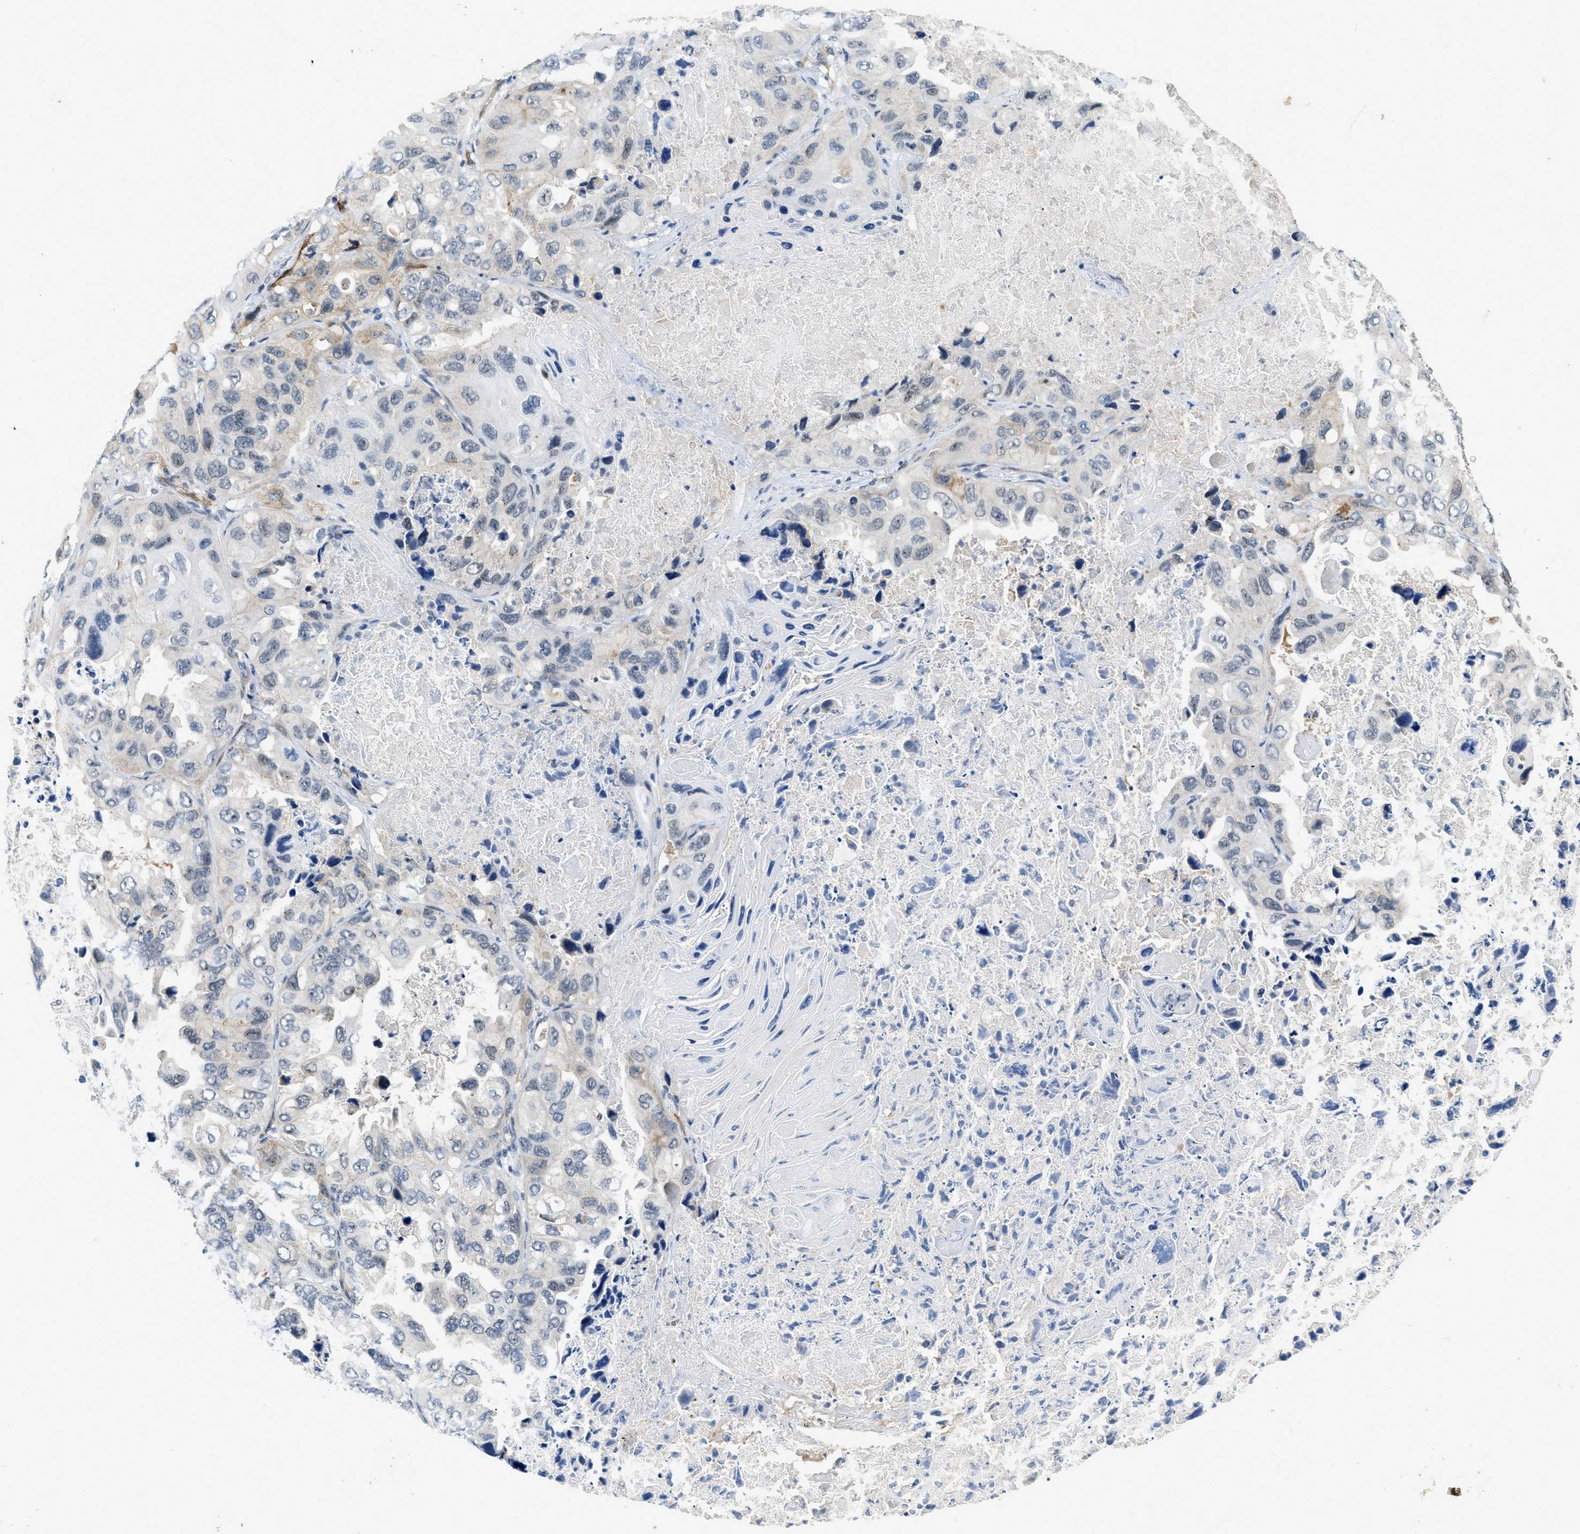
{"staining": {"intensity": "negative", "quantity": "none", "location": "none"}, "tissue": "lung cancer", "cell_type": "Tumor cells", "image_type": "cancer", "snomed": [{"axis": "morphology", "description": "Squamous cell carcinoma, NOS"}, {"axis": "topography", "description": "Lung"}], "caption": "There is no significant expression in tumor cells of squamous cell carcinoma (lung).", "gene": "SLCO2A1", "patient": {"sex": "female", "age": 73}}